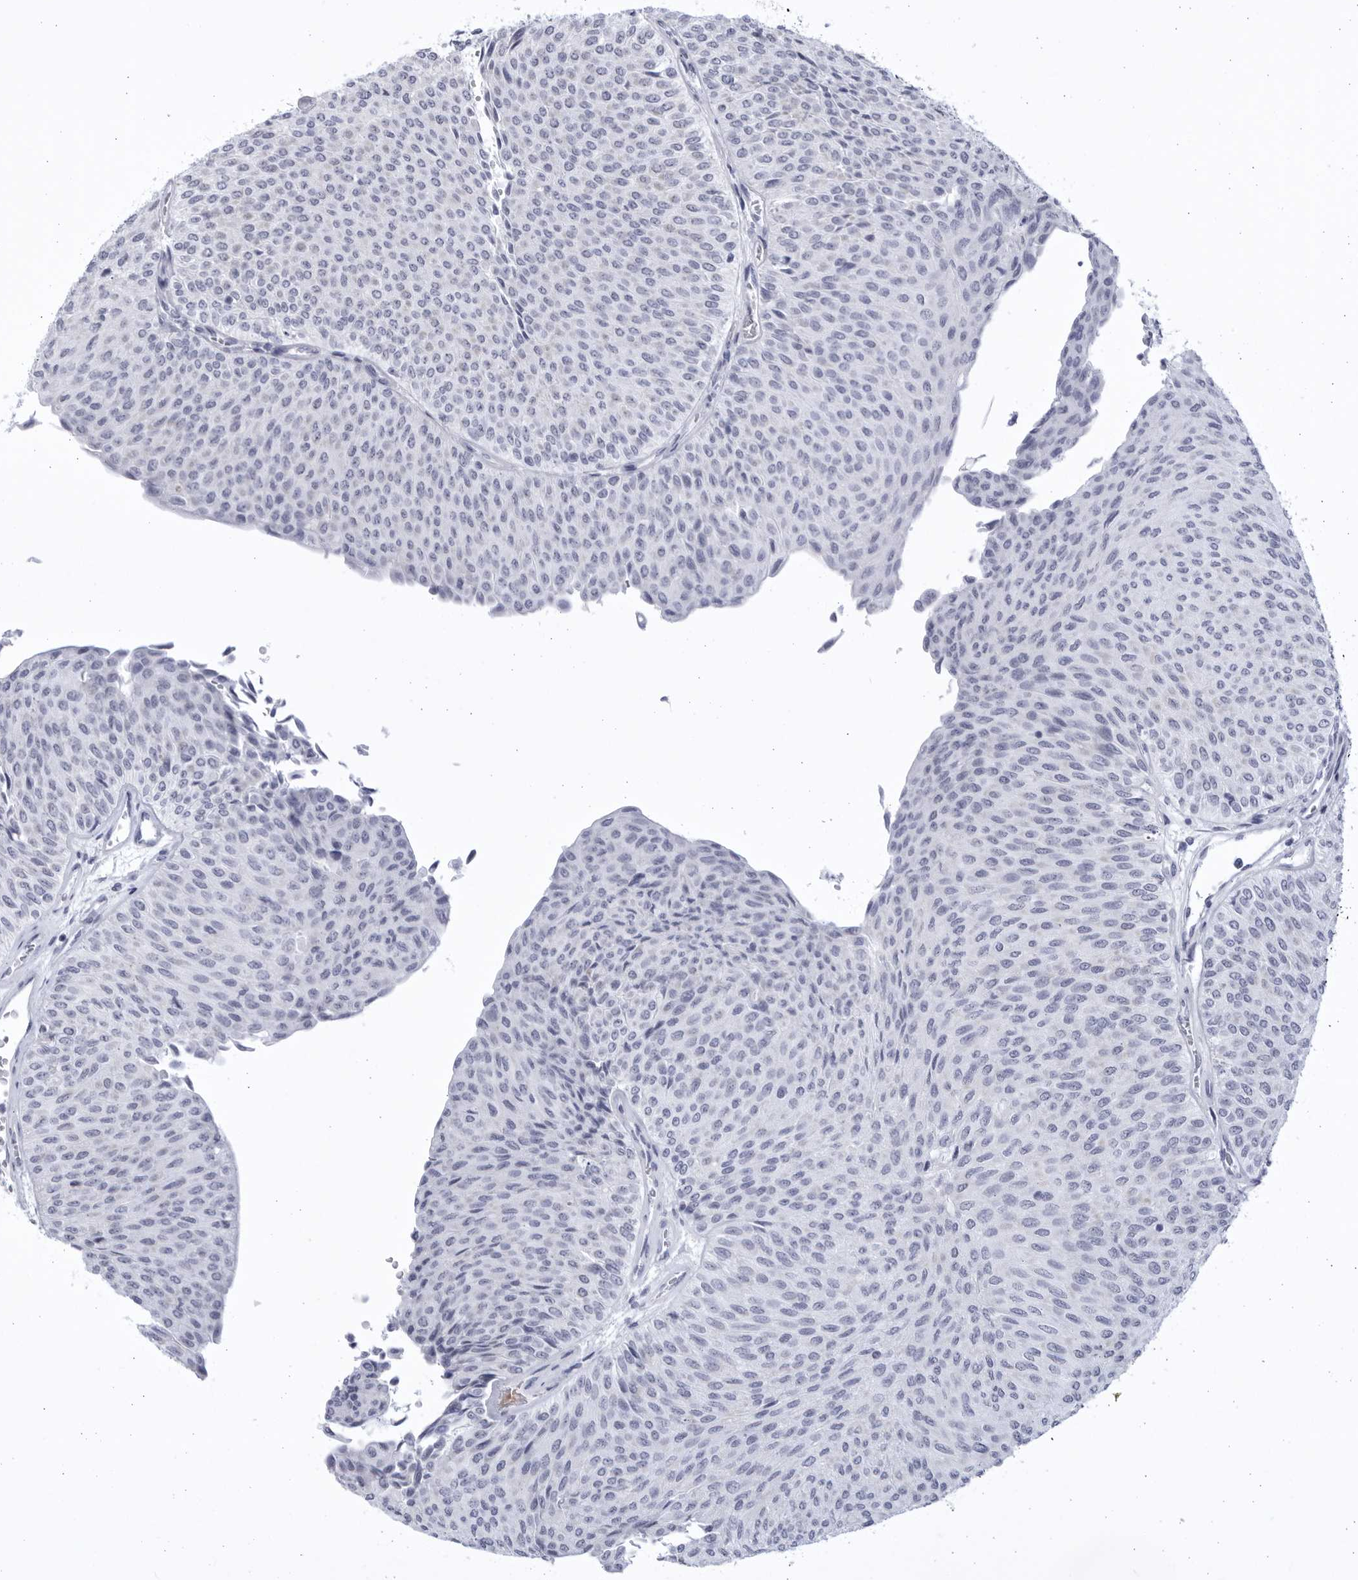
{"staining": {"intensity": "negative", "quantity": "none", "location": "none"}, "tissue": "urothelial cancer", "cell_type": "Tumor cells", "image_type": "cancer", "snomed": [{"axis": "morphology", "description": "Urothelial carcinoma, Low grade"}, {"axis": "topography", "description": "Urinary bladder"}], "caption": "Tumor cells are negative for brown protein staining in urothelial cancer.", "gene": "CCDC181", "patient": {"sex": "male", "age": 78}}